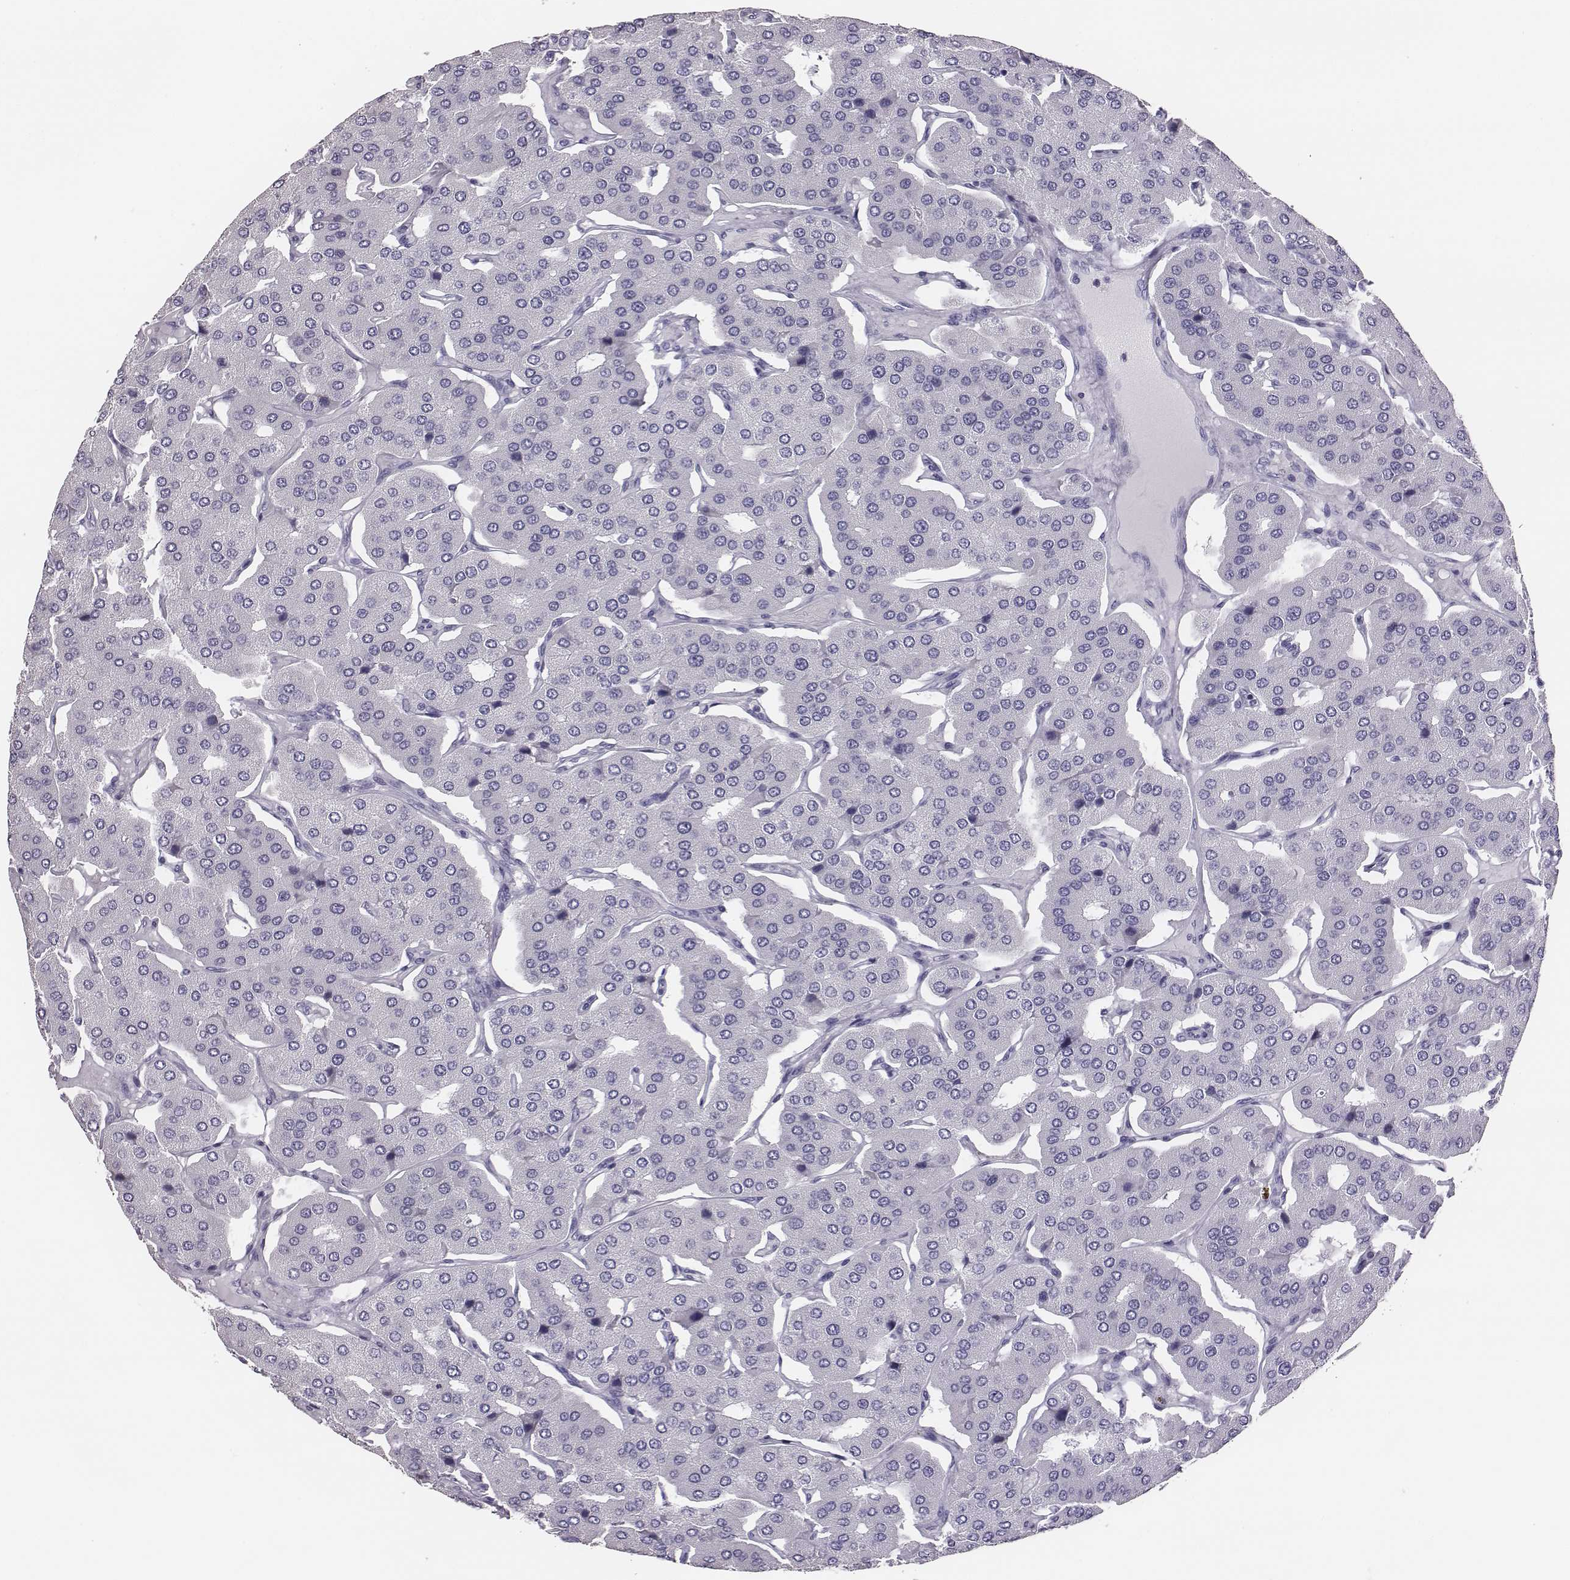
{"staining": {"intensity": "negative", "quantity": "none", "location": "none"}, "tissue": "parathyroid gland", "cell_type": "Glandular cells", "image_type": "normal", "snomed": [{"axis": "morphology", "description": "Normal tissue, NOS"}, {"axis": "morphology", "description": "Adenoma, NOS"}, {"axis": "topography", "description": "Parathyroid gland"}], "caption": "Immunohistochemical staining of benign human parathyroid gland shows no significant staining in glandular cells. Brightfield microscopy of IHC stained with DAB (3,3'-diaminobenzidine) (brown) and hematoxylin (blue), captured at high magnification.", "gene": "ACOD1", "patient": {"sex": "female", "age": 86}}